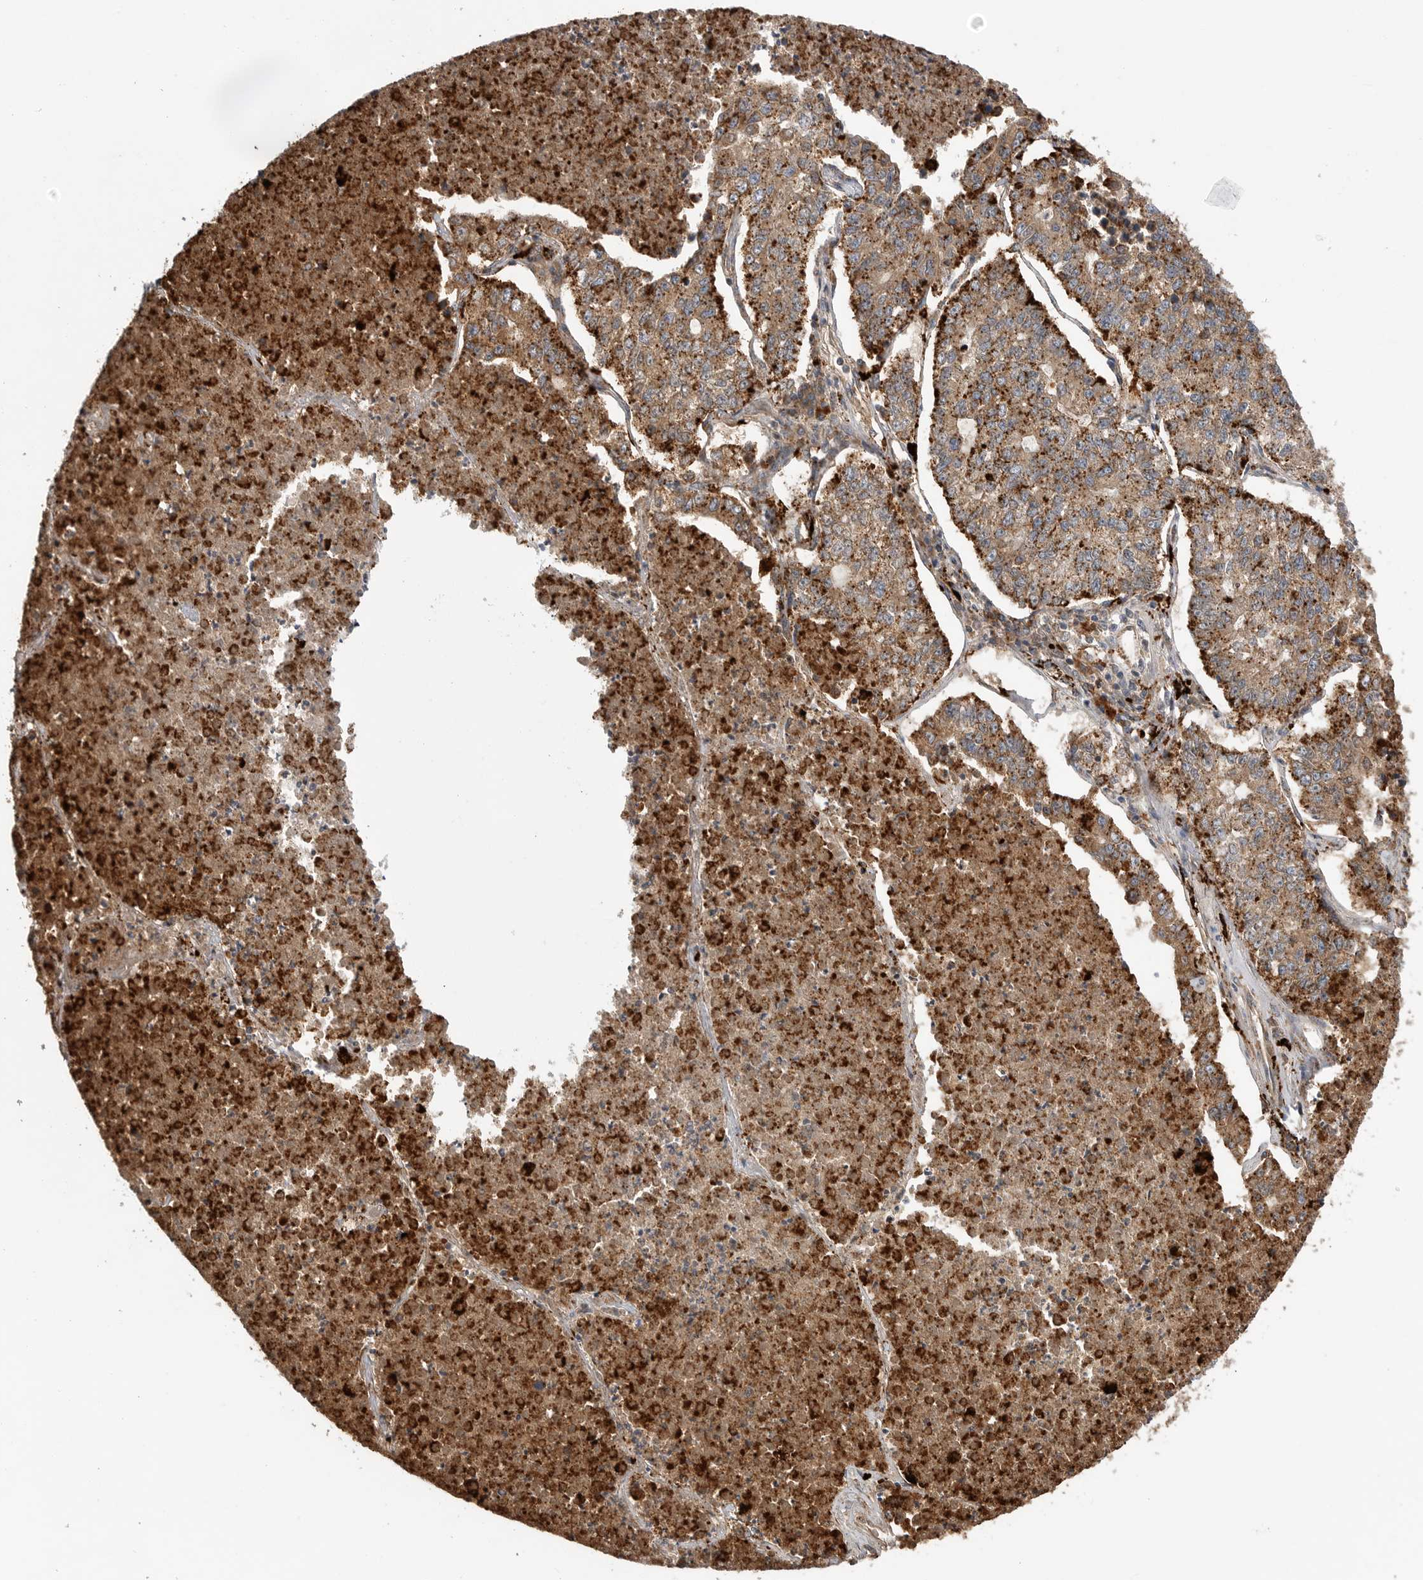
{"staining": {"intensity": "strong", "quantity": ">75%", "location": "cytoplasmic/membranous"}, "tissue": "lung cancer", "cell_type": "Tumor cells", "image_type": "cancer", "snomed": [{"axis": "morphology", "description": "Adenocarcinoma, NOS"}, {"axis": "topography", "description": "Lung"}], "caption": "Lung cancer (adenocarcinoma) was stained to show a protein in brown. There is high levels of strong cytoplasmic/membranous staining in approximately >75% of tumor cells.", "gene": "GALNS", "patient": {"sex": "male", "age": 49}}